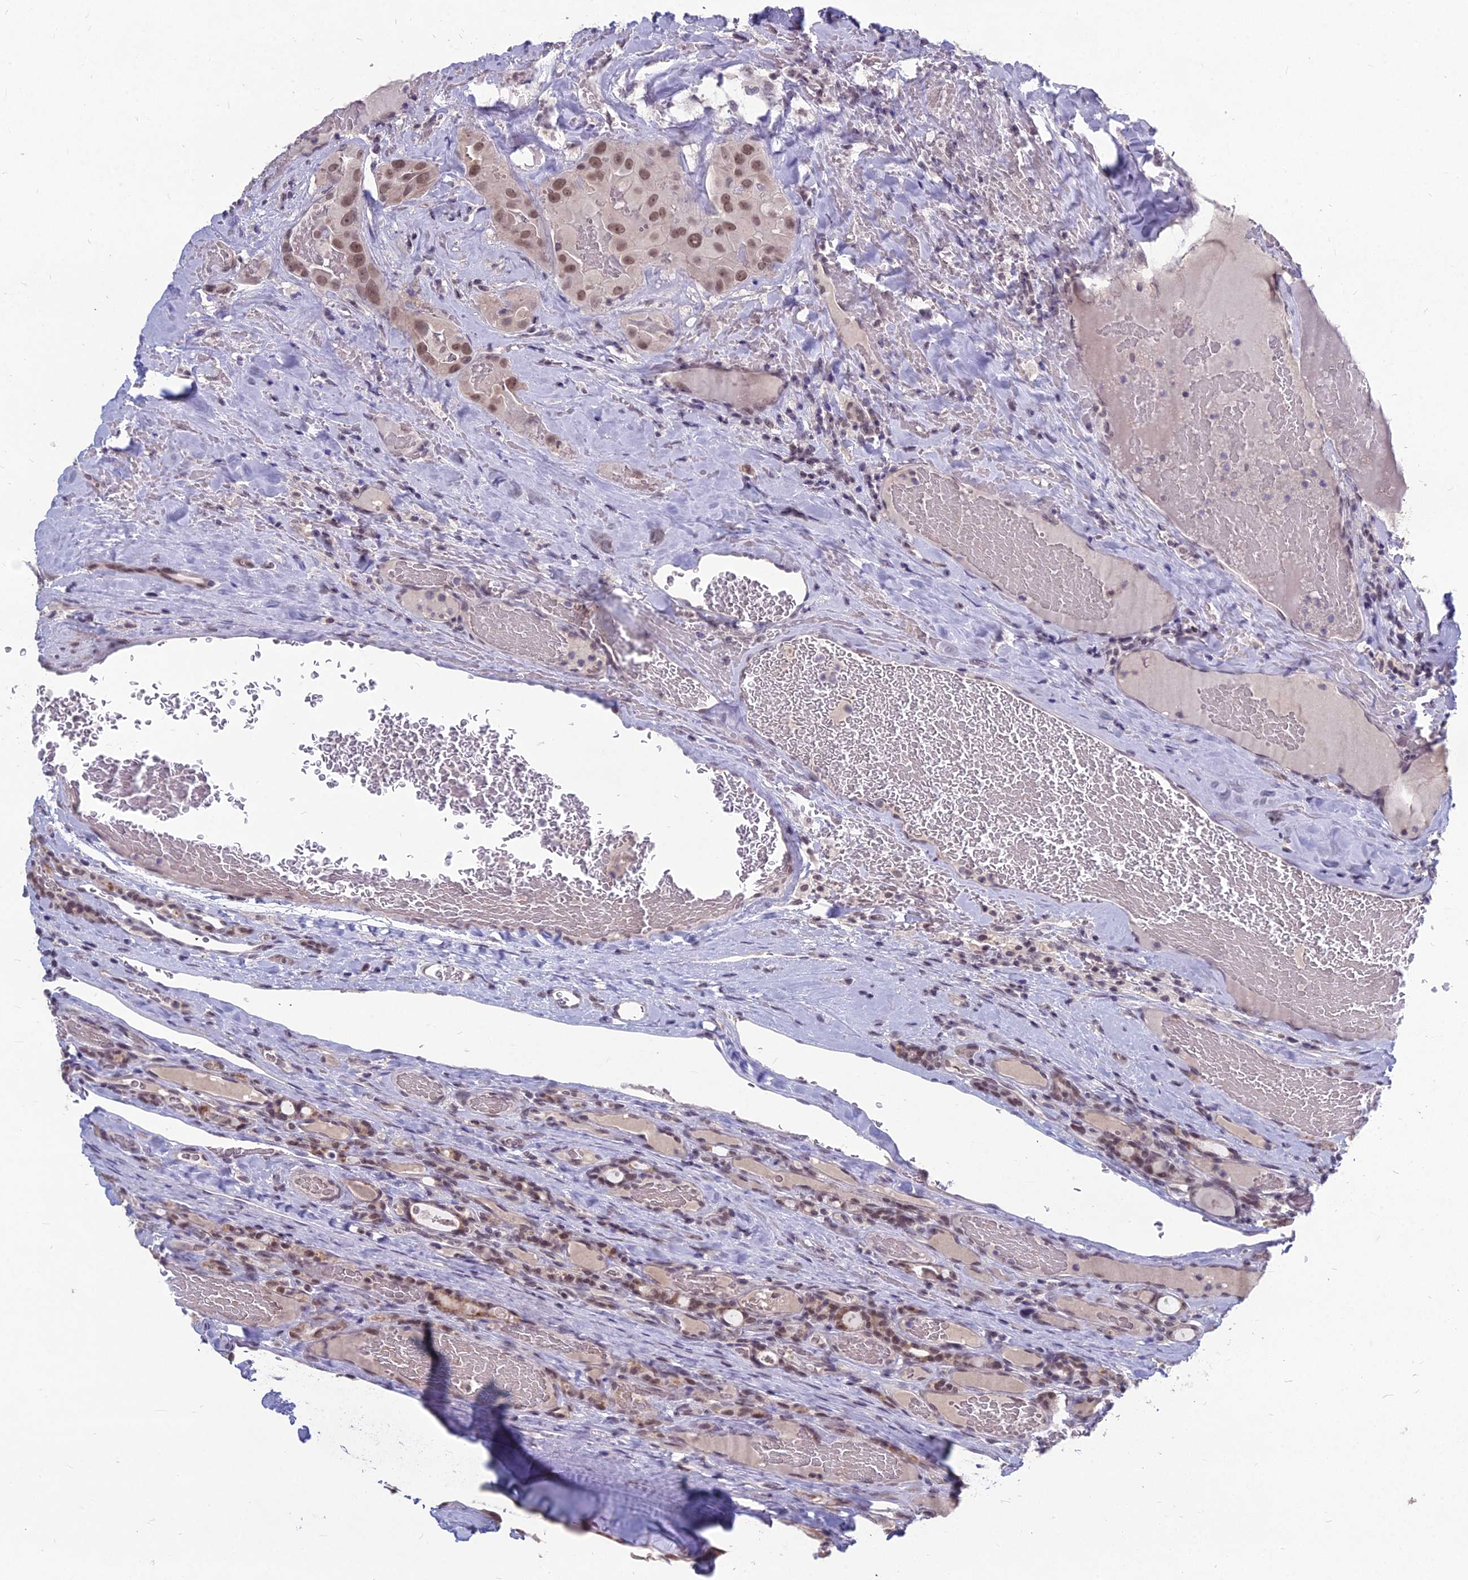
{"staining": {"intensity": "moderate", "quantity": ">75%", "location": "nuclear"}, "tissue": "thyroid cancer", "cell_type": "Tumor cells", "image_type": "cancer", "snomed": [{"axis": "morphology", "description": "Papillary adenocarcinoma, NOS"}, {"axis": "topography", "description": "Thyroid gland"}], "caption": "High-power microscopy captured an immunohistochemistry micrograph of thyroid cancer (papillary adenocarcinoma), revealing moderate nuclear staining in about >75% of tumor cells.", "gene": "KAT7", "patient": {"sex": "female", "age": 72}}